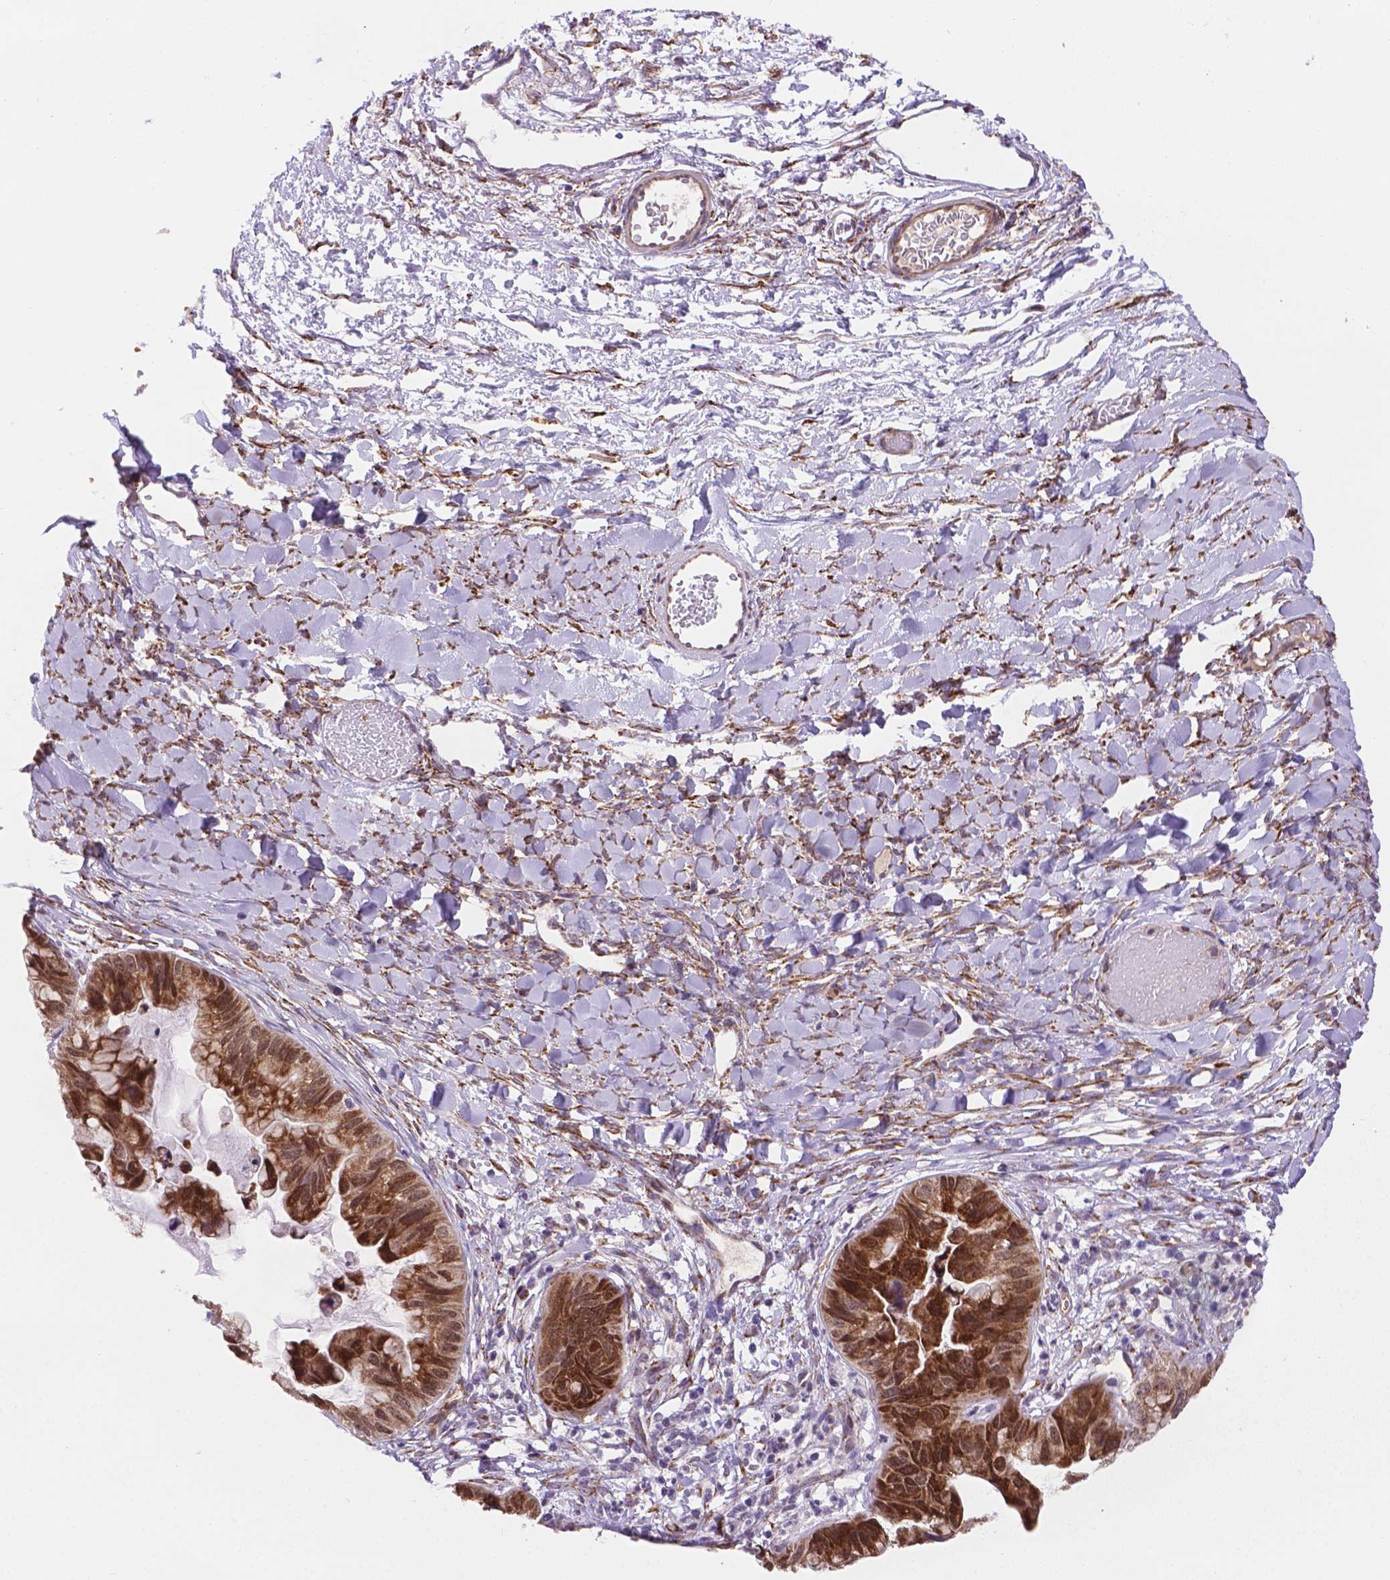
{"staining": {"intensity": "strong", "quantity": ">75%", "location": "cytoplasmic/membranous"}, "tissue": "ovarian cancer", "cell_type": "Tumor cells", "image_type": "cancer", "snomed": [{"axis": "morphology", "description": "Cystadenocarcinoma, mucinous, NOS"}, {"axis": "topography", "description": "Ovary"}], "caption": "This micrograph reveals immunohistochemistry staining of human ovarian cancer, with high strong cytoplasmic/membranous positivity in approximately >75% of tumor cells.", "gene": "FNIP1", "patient": {"sex": "female", "age": 76}}